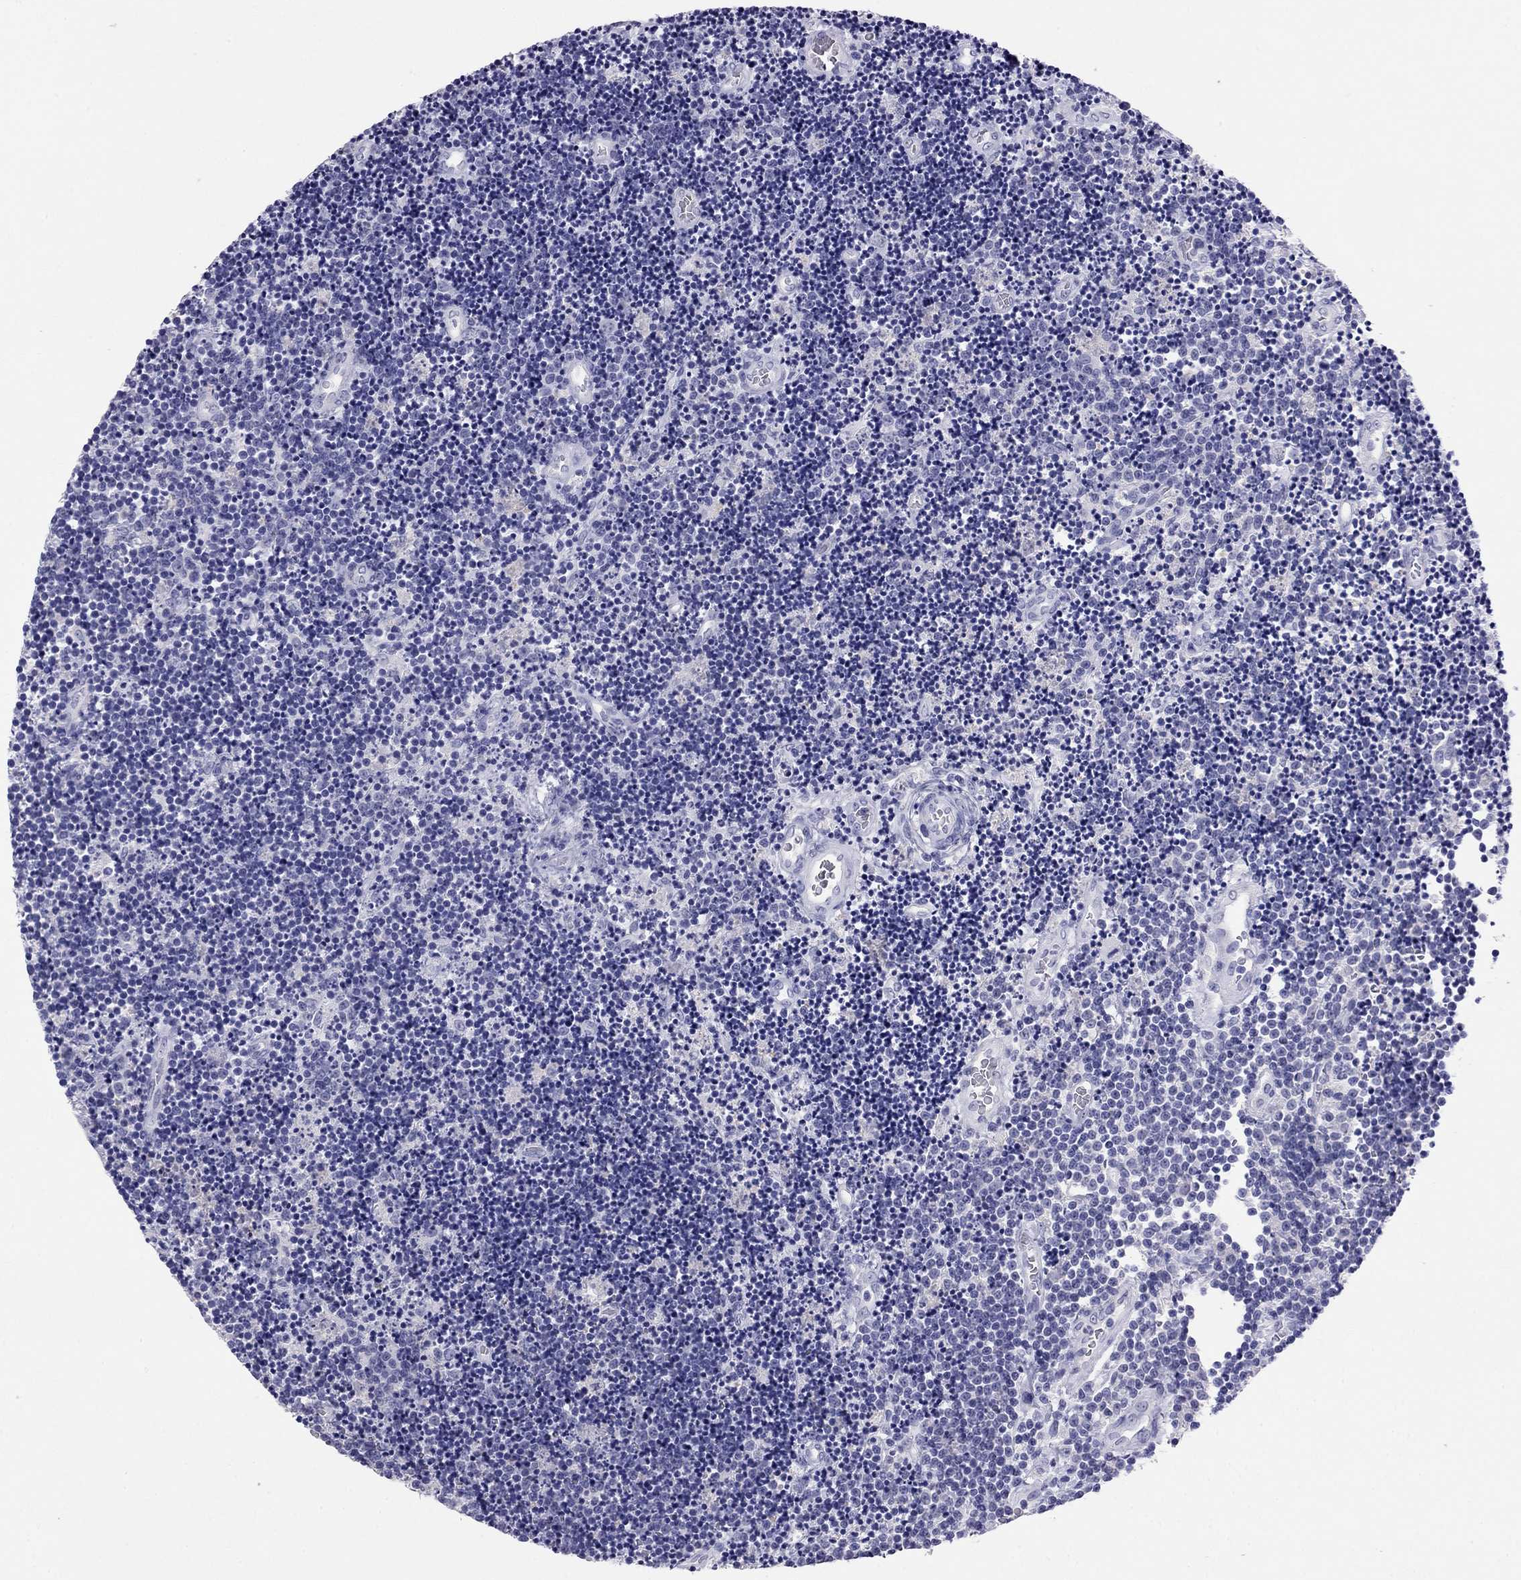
{"staining": {"intensity": "negative", "quantity": "none", "location": "none"}, "tissue": "lymphoma", "cell_type": "Tumor cells", "image_type": "cancer", "snomed": [{"axis": "morphology", "description": "Malignant lymphoma, non-Hodgkin's type, Low grade"}, {"axis": "topography", "description": "Brain"}], "caption": "High power microscopy histopathology image of an immunohistochemistry (IHC) histopathology image of low-grade malignant lymphoma, non-Hodgkin's type, revealing no significant expression in tumor cells.", "gene": "ODF4", "patient": {"sex": "female", "age": 66}}